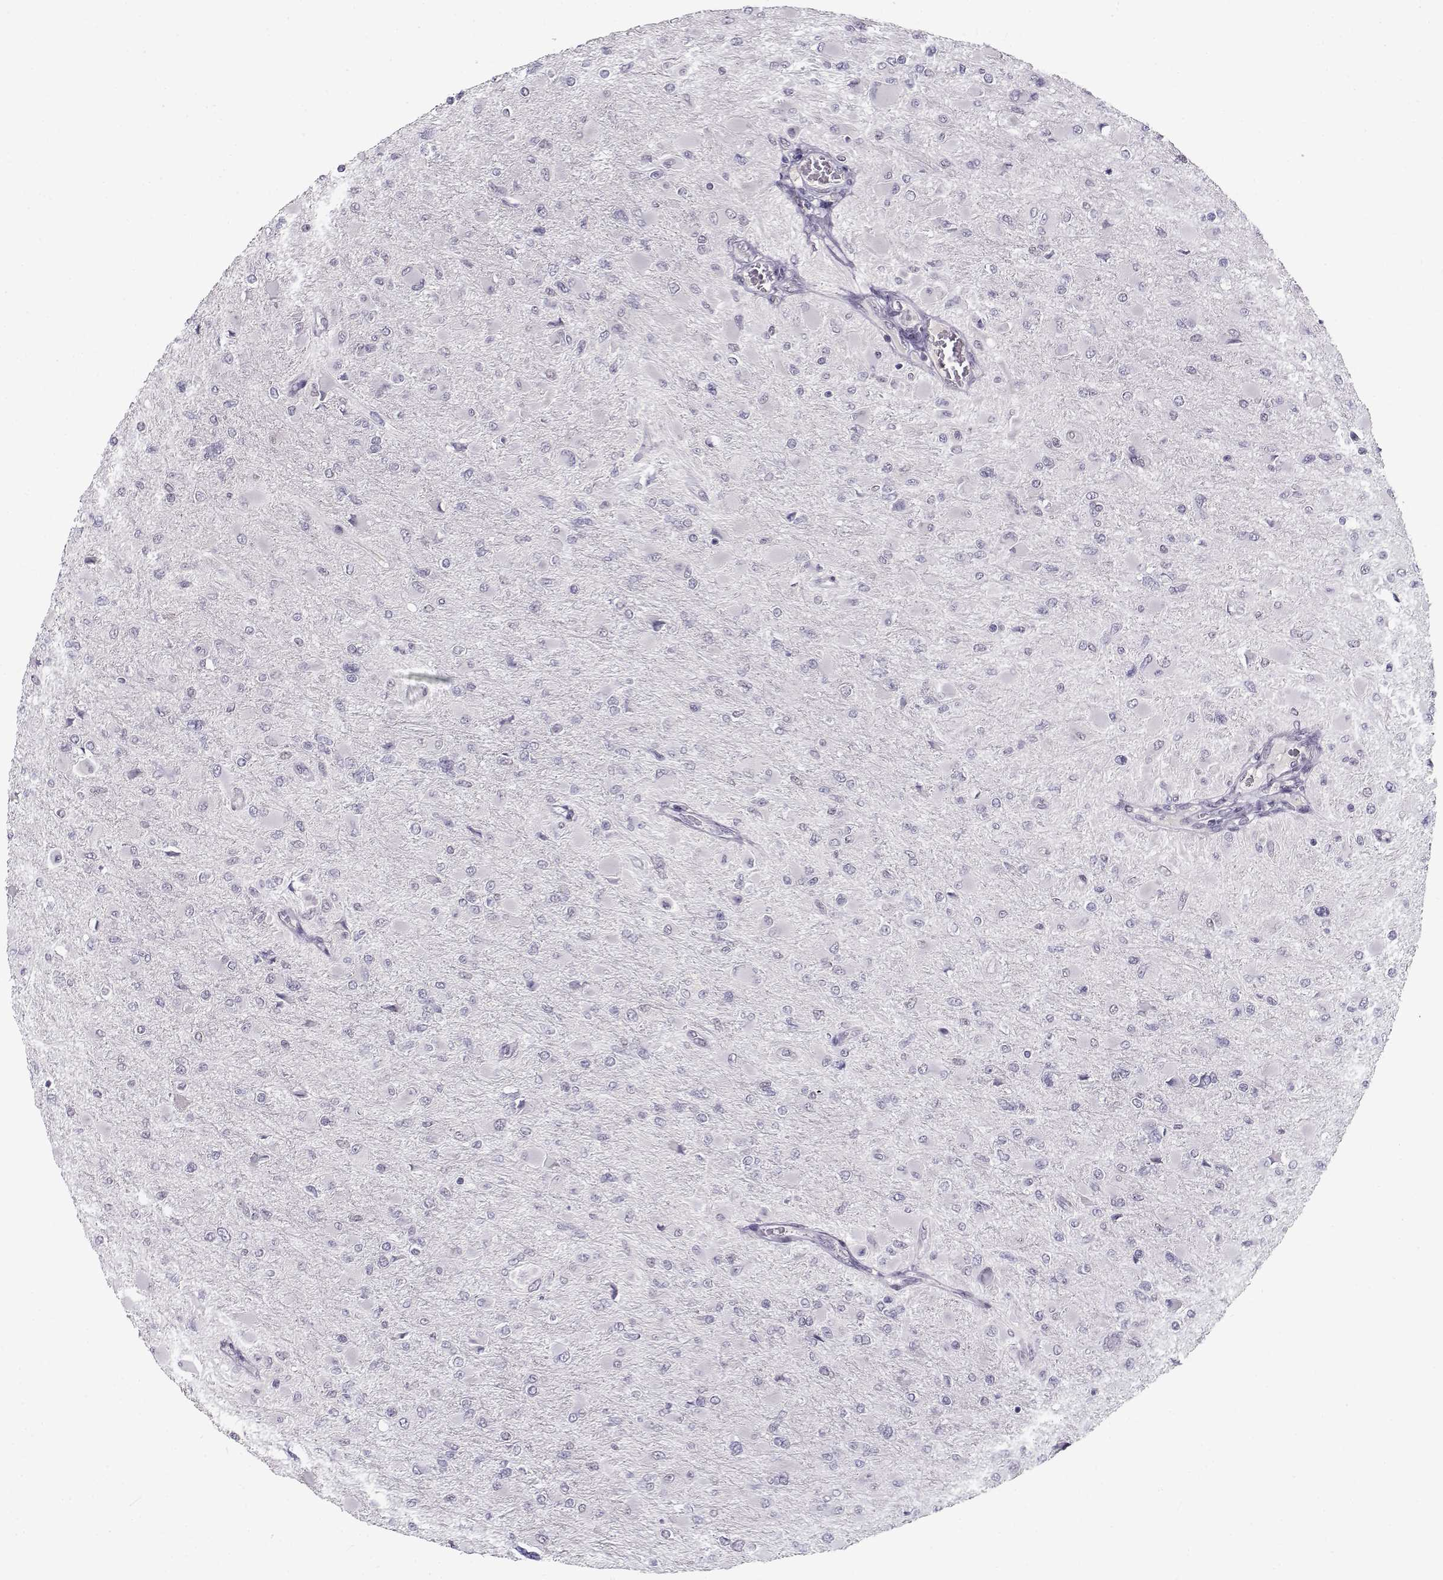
{"staining": {"intensity": "negative", "quantity": "none", "location": "none"}, "tissue": "glioma", "cell_type": "Tumor cells", "image_type": "cancer", "snomed": [{"axis": "morphology", "description": "Glioma, malignant, High grade"}, {"axis": "topography", "description": "Cerebral cortex"}], "caption": "Glioma stained for a protein using IHC shows no staining tumor cells.", "gene": "C16orf86", "patient": {"sex": "female", "age": 36}}